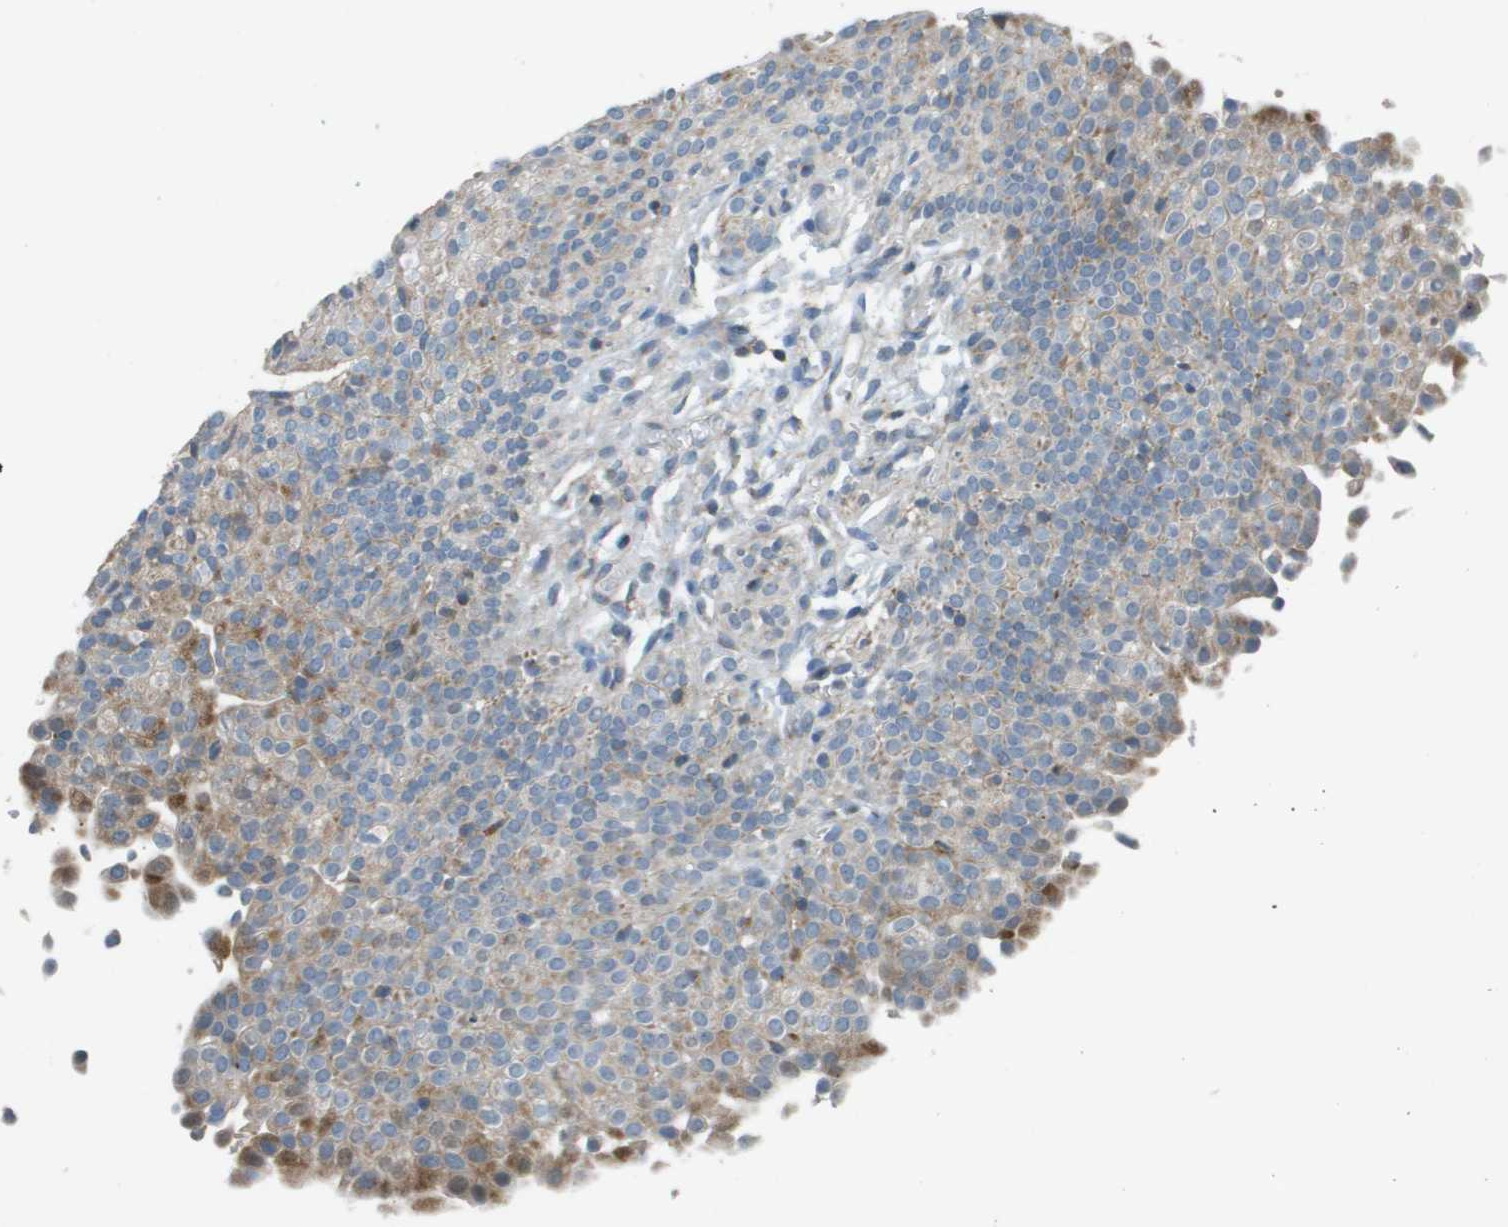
{"staining": {"intensity": "moderate", "quantity": "<25%", "location": "cytoplasmic/membranous"}, "tissue": "urinary bladder", "cell_type": "Urothelial cells", "image_type": "normal", "snomed": [{"axis": "morphology", "description": "Normal tissue, NOS"}, {"axis": "topography", "description": "Urinary bladder"}], "caption": "Urothelial cells show moderate cytoplasmic/membranous expression in approximately <25% of cells in benign urinary bladder.", "gene": "GALNT6", "patient": {"sex": "male", "age": 55}}